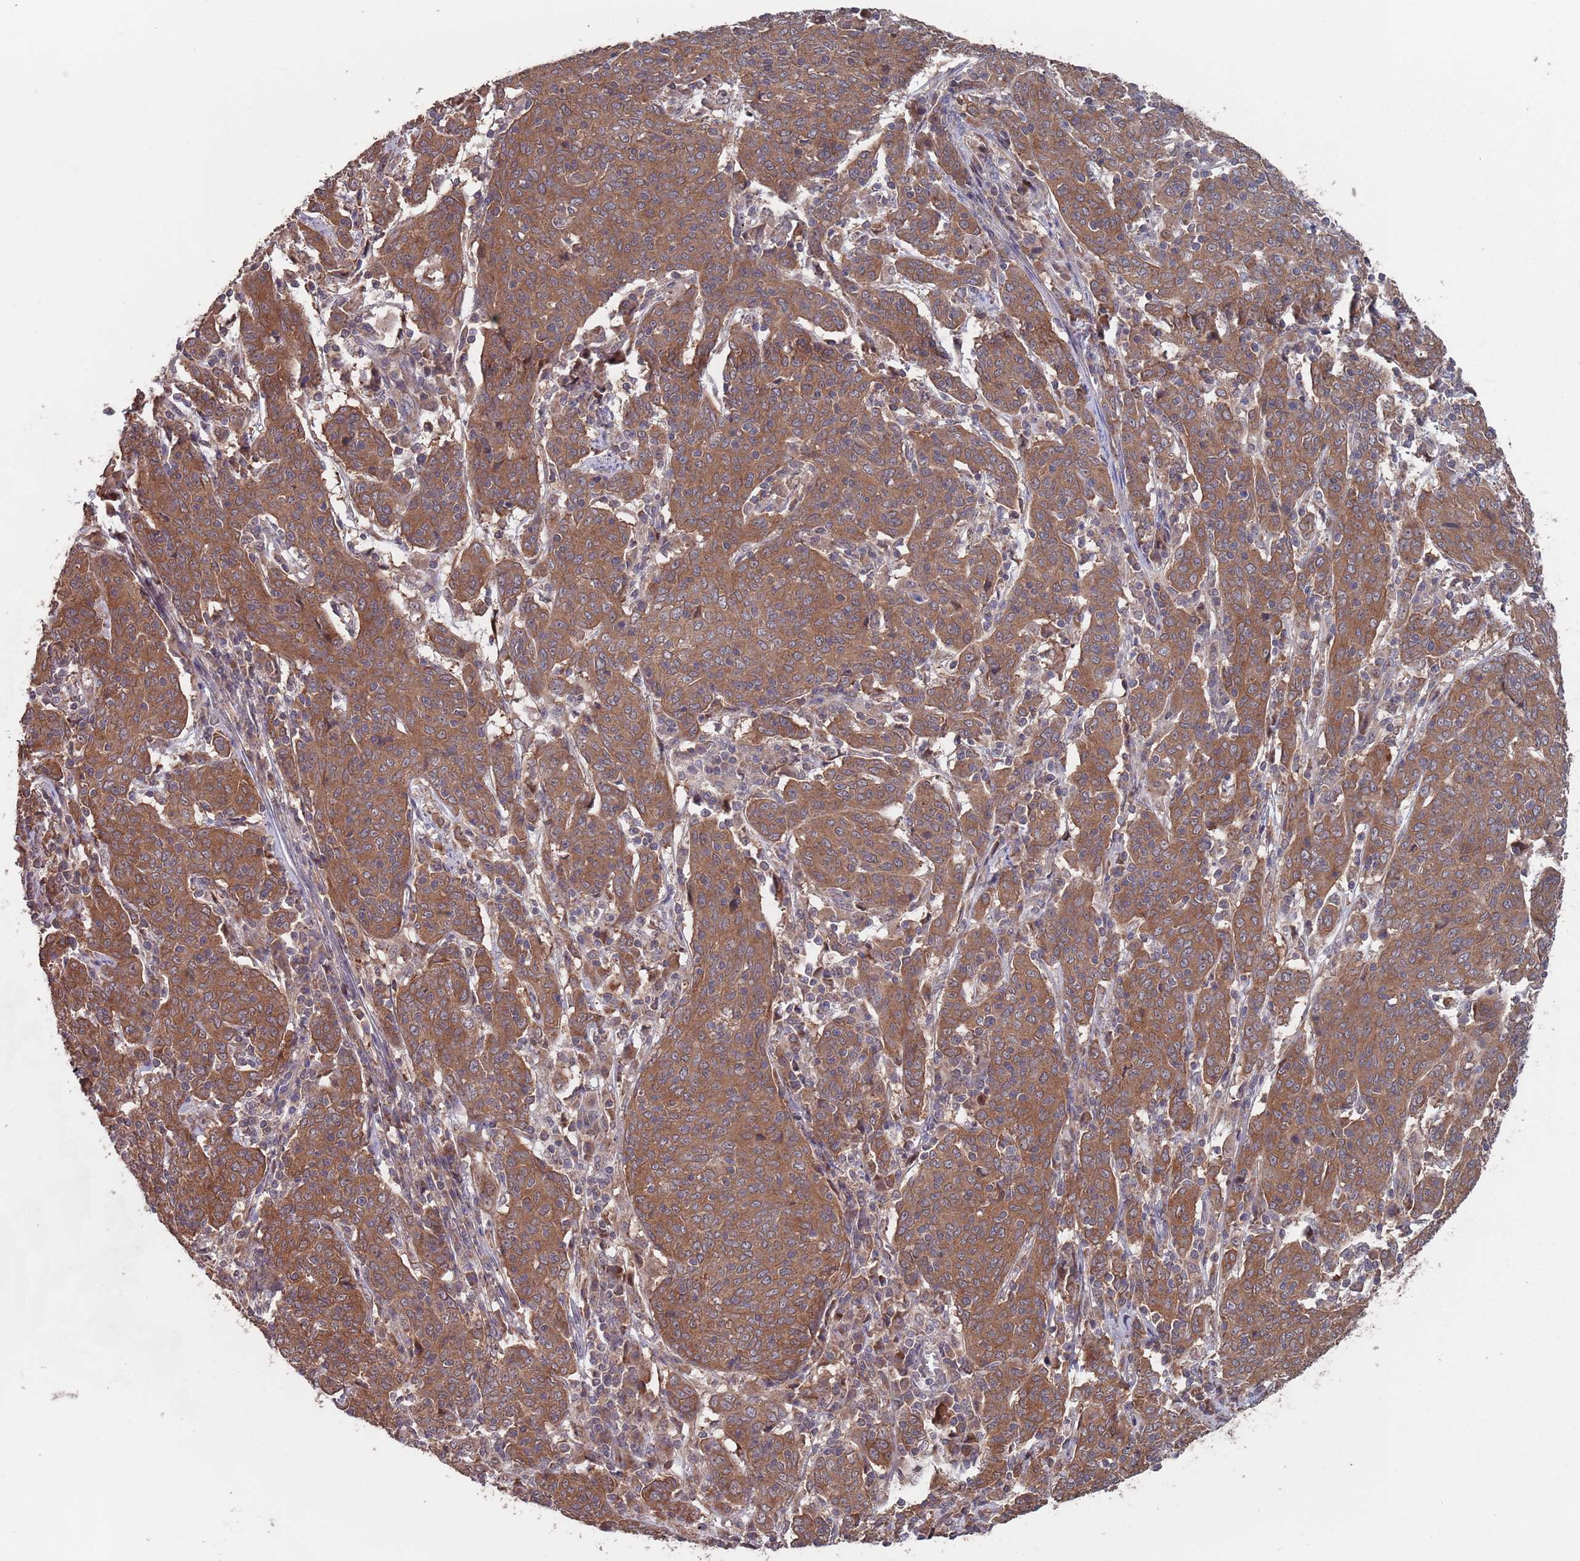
{"staining": {"intensity": "moderate", "quantity": ">75%", "location": "cytoplasmic/membranous"}, "tissue": "cervical cancer", "cell_type": "Tumor cells", "image_type": "cancer", "snomed": [{"axis": "morphology", "description": "Squamous cell carcinoma, NOS"}, {"axis": "topography", "description": "Cervix"}], "caption": "Protein expression analysis of human cervical squamous cell carcinoma reveals moderate cytoplasmic/membranous expression in about >75% of tumor cells.", "gene": "UNC45A", "patient": {"sex": "female", "age": 67}}